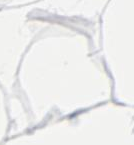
{"staining": {"intensity": "moderate", "quantity": "<25%", "location": "nuclear"}, "tissue": "adipose tissue", "cell_type": "Adipocytes", "image_type": "normal", "snomed": [{"axis": "morphology", "description": "Normal tissue, NOS"}, {"axis": "morphology", "description": "Duct carcinoma"}, {"axis": "topography", "description": "Breast"}, {"axis": "topography", "description": "Adipose tissue"}], "caption": "Protein staining of normal adipose tissue displays moderate nuclear positivity in about <25% of adipocytes.", "gene": "XRCC5", "patient": {"sex": "female", "age": 37}}